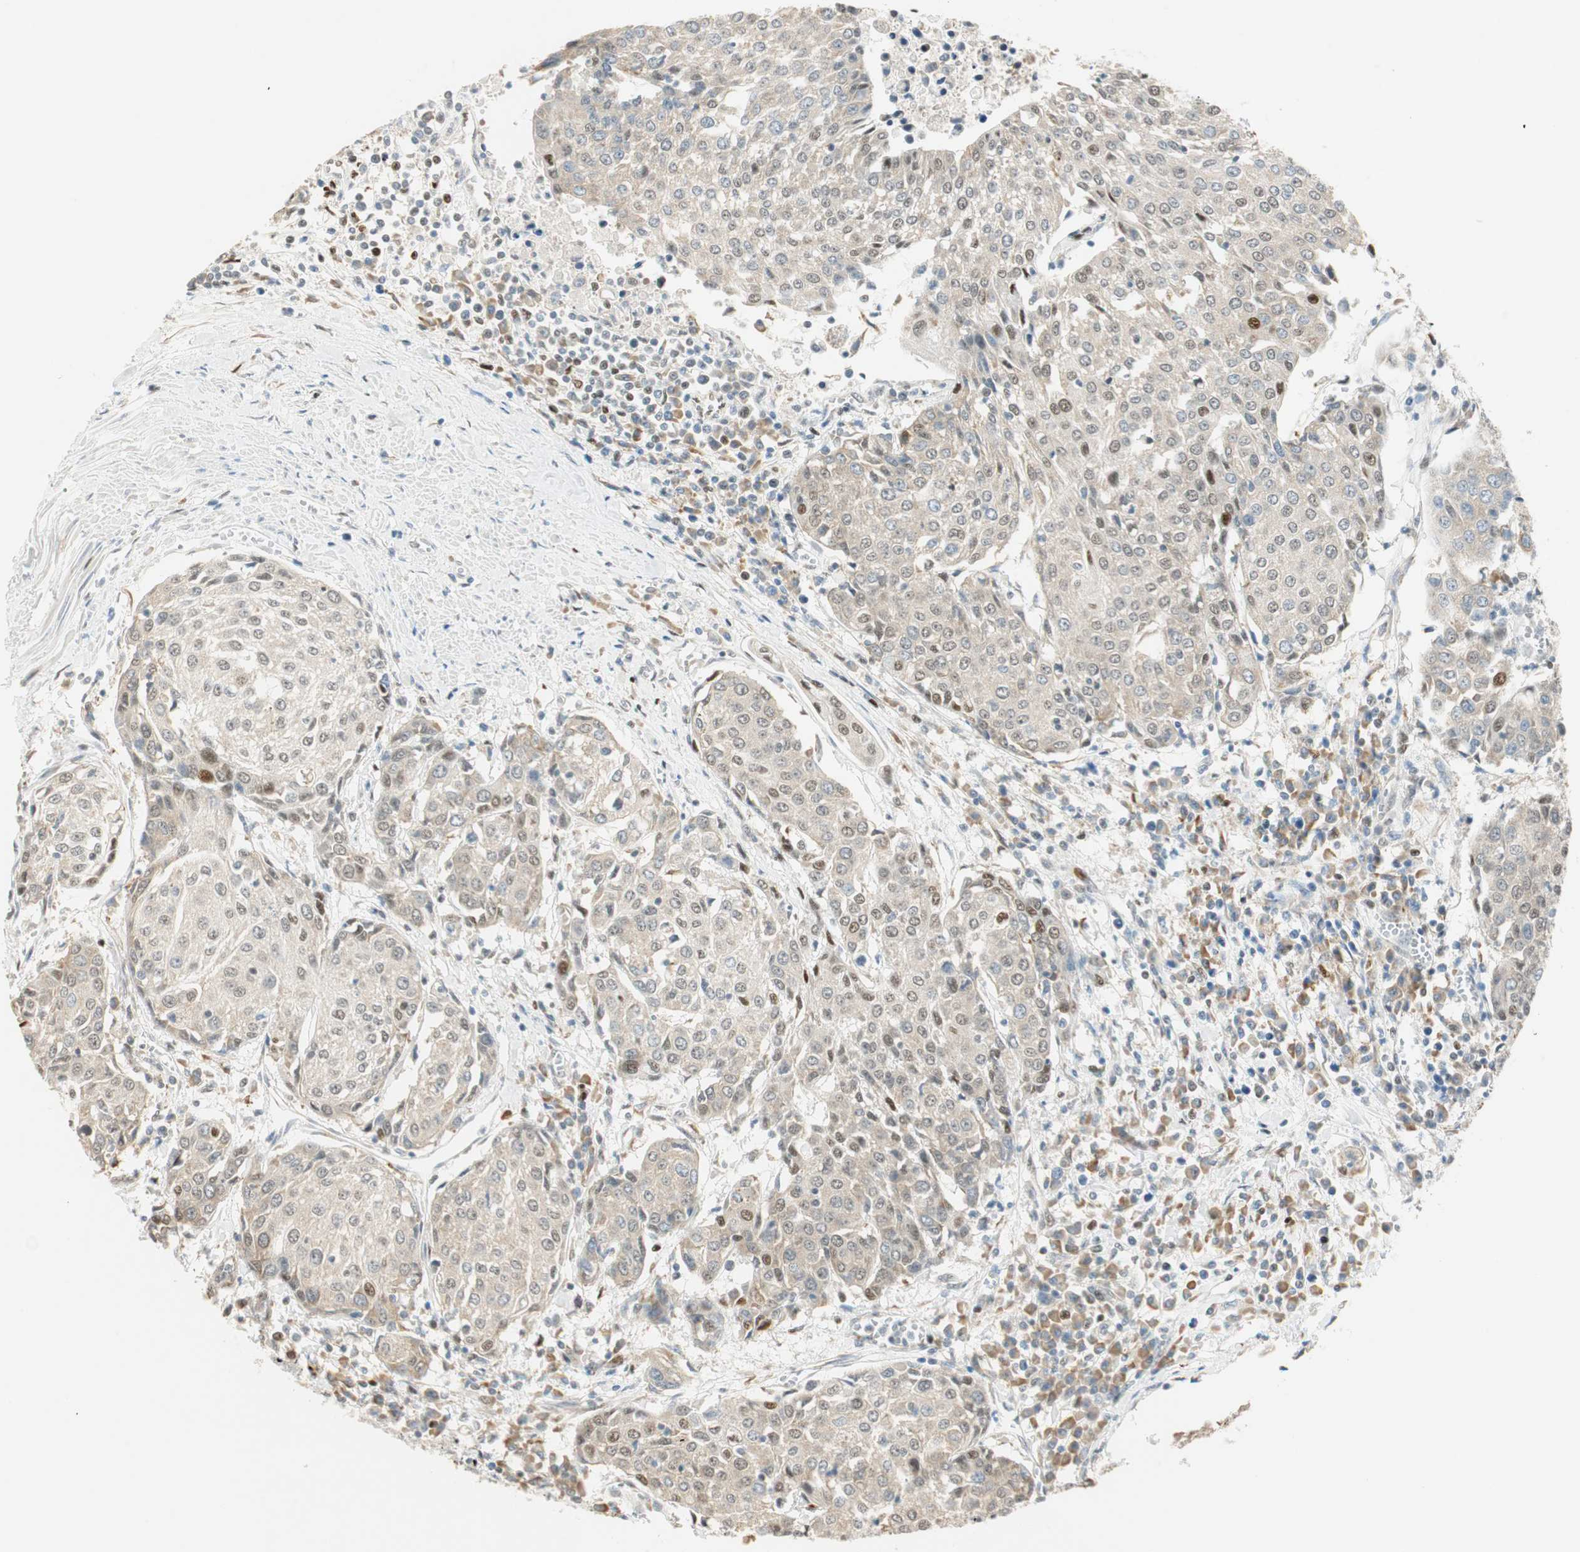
{"staining": {"intensity": "weak", "quantity": "<25%", "location": "nuclear"}, "tissue": "urothelial cancer", "cell_type": "Tumor cells", "image_type": "cancer", "snomed": [{"axis": "morphology", "description": "Urothelial carcinoma, High grade"}, {"axis": "topography", "description": "Urinary bladder"}], "caption": "This is an IHC micrograph of human urothelial cancer. There is no expression in tumor cells.", "gene": "MSX2", "patient": {"sex": "female", "age": 85}}